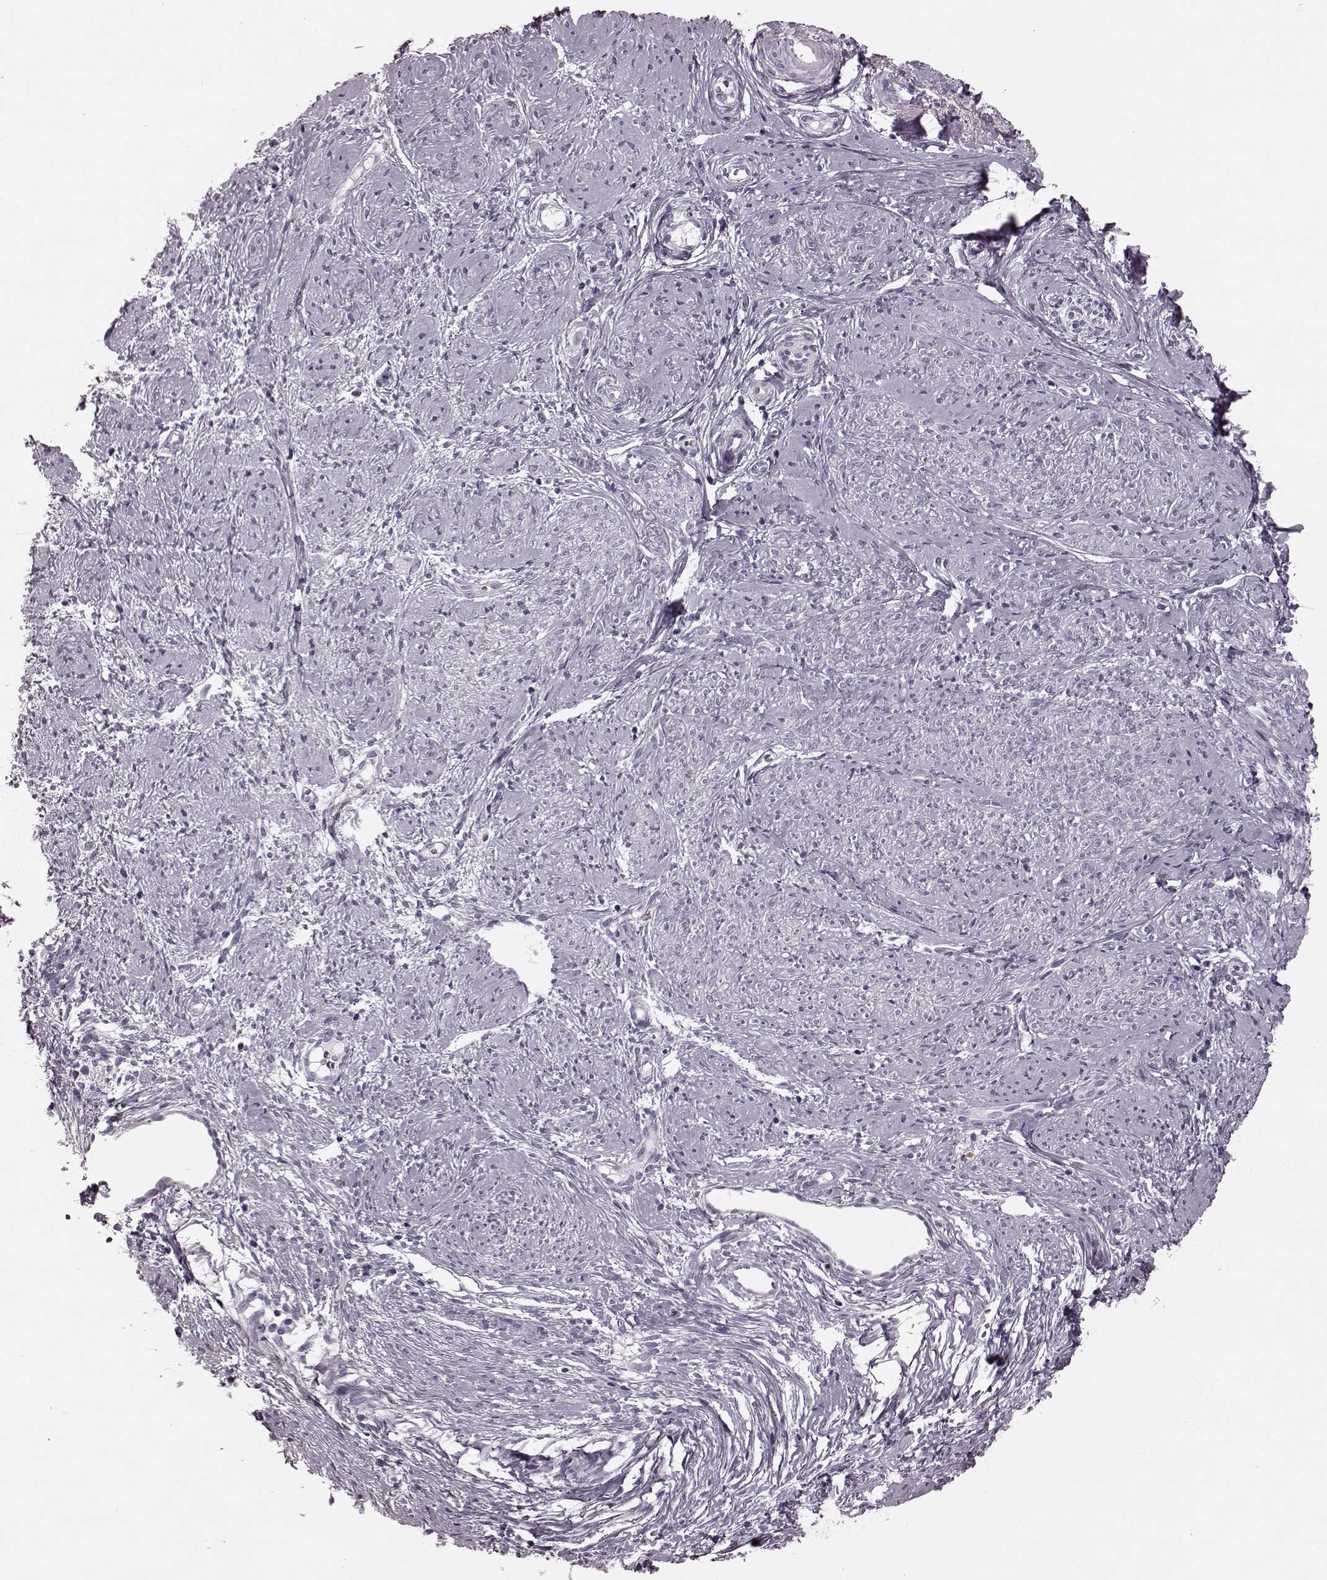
{"staining": {"intensity": "negative", "quantity": "none", "location": "none"}, "tissue": "smooth muscle", "cell_type": "Smooth muscle cells", "image_type": "normal", "snomed": [{"axis": "morphology", "description": "Normal tissue, NOS"}, {"axis": "topography", "description": "Smooth muscle"}], "caption": "Human smooth muscle stained for a protein using immunohistochemistry (IHC) shows no positivity in smooth muscle cells.", "gene": "TRPM1", "patient": {"sex": "female", "age": 48}}